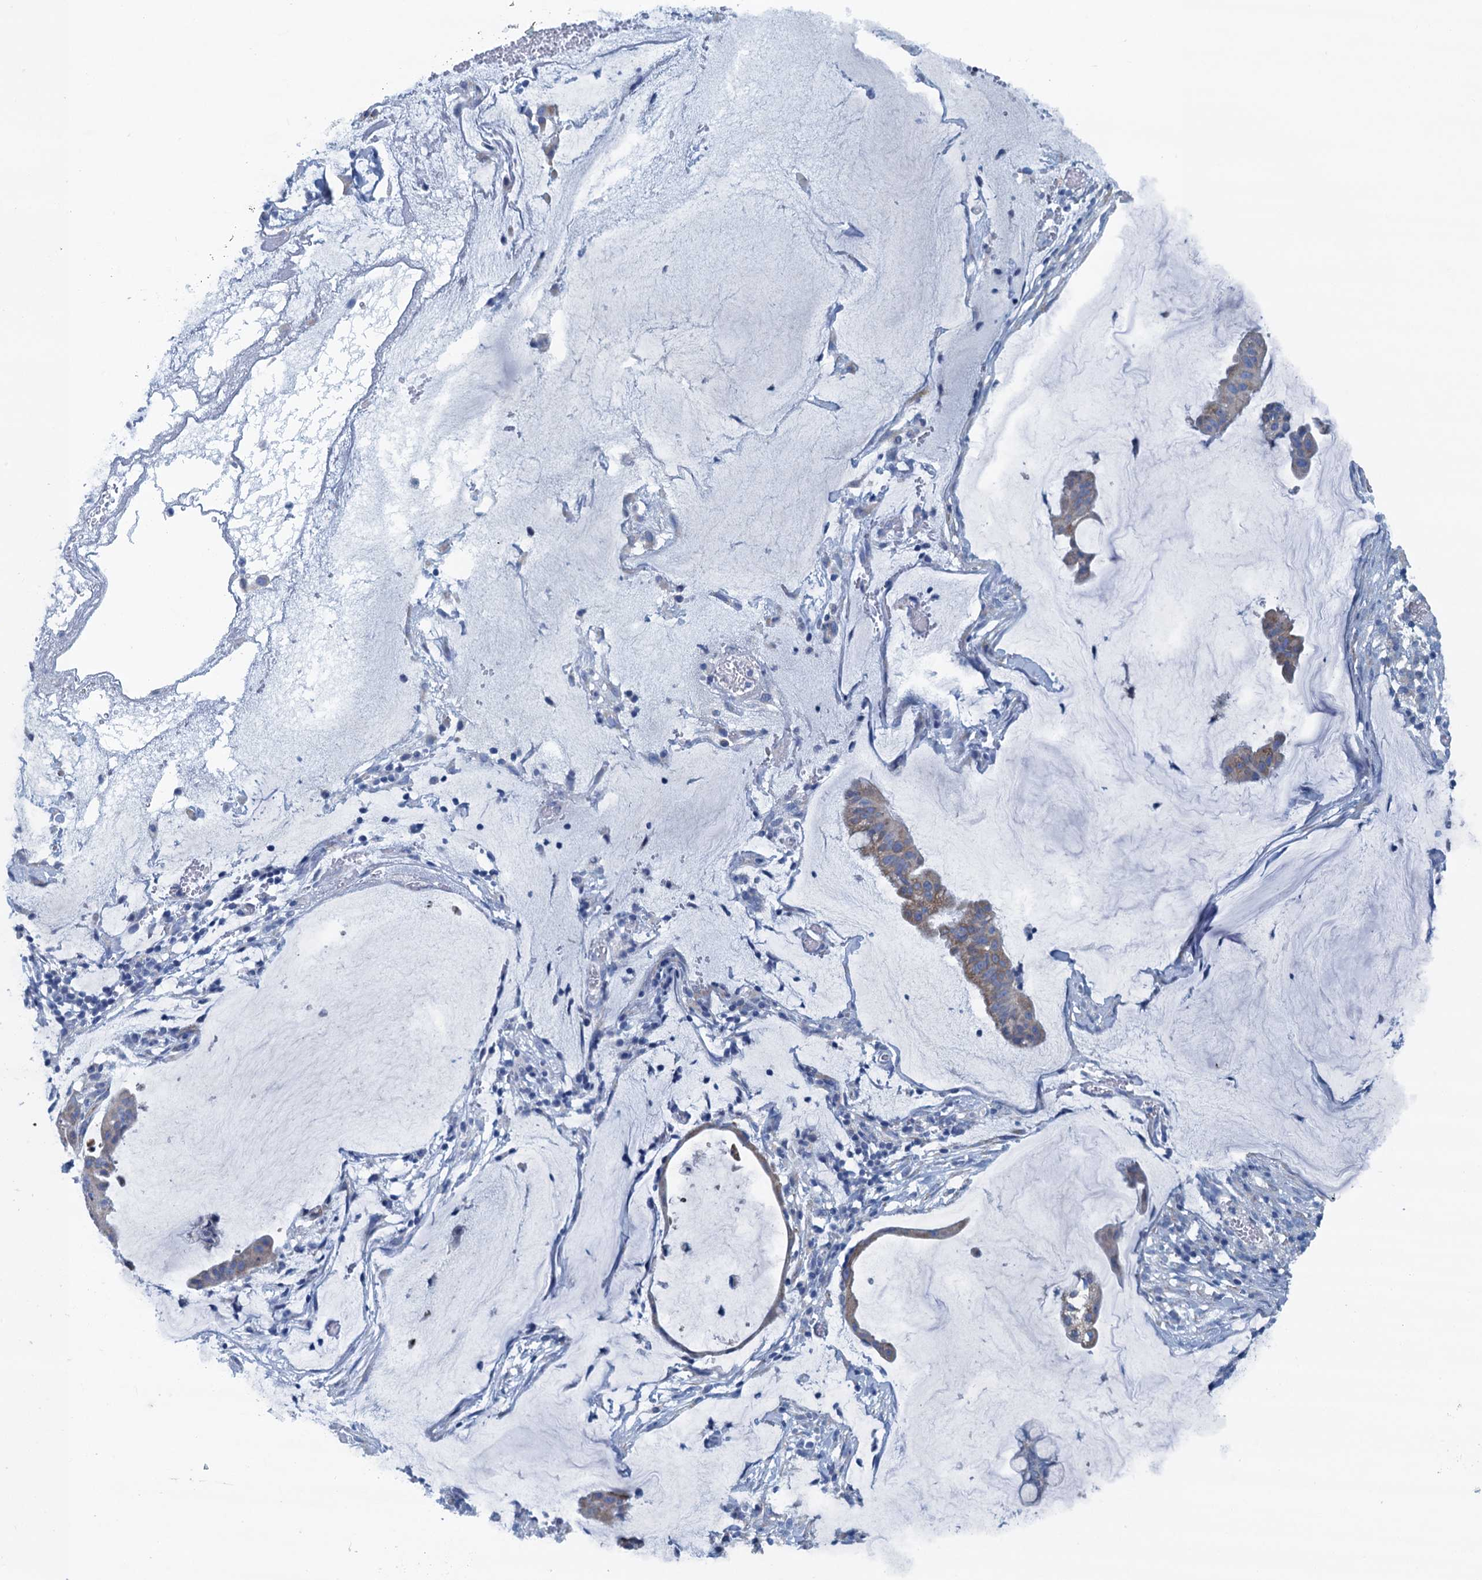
{"staining": {"intensity": "weak", "quantity": ">75%", "location": "cytoplasmic/membranous"}, "tissue": "ovarian cancer", "cell_type": "Tumor cells", "image_type": "cancer", "snomed": [{"axis": "morphology", "description": "Cystadenocarcinoma, mucinous, NOS"}, {"axis": "topography", "description": "Ovary"}], "caption": "The immunohistochemical stain highlights weak cytoplasmic/membranous staining in tumor cells of ovarian cancer (mucinous cystadenocarcinoma) tissue. Nuclei are stained in blue.", "gene": "C10orf88", "patient": {"sex": "female", "age": 73}}